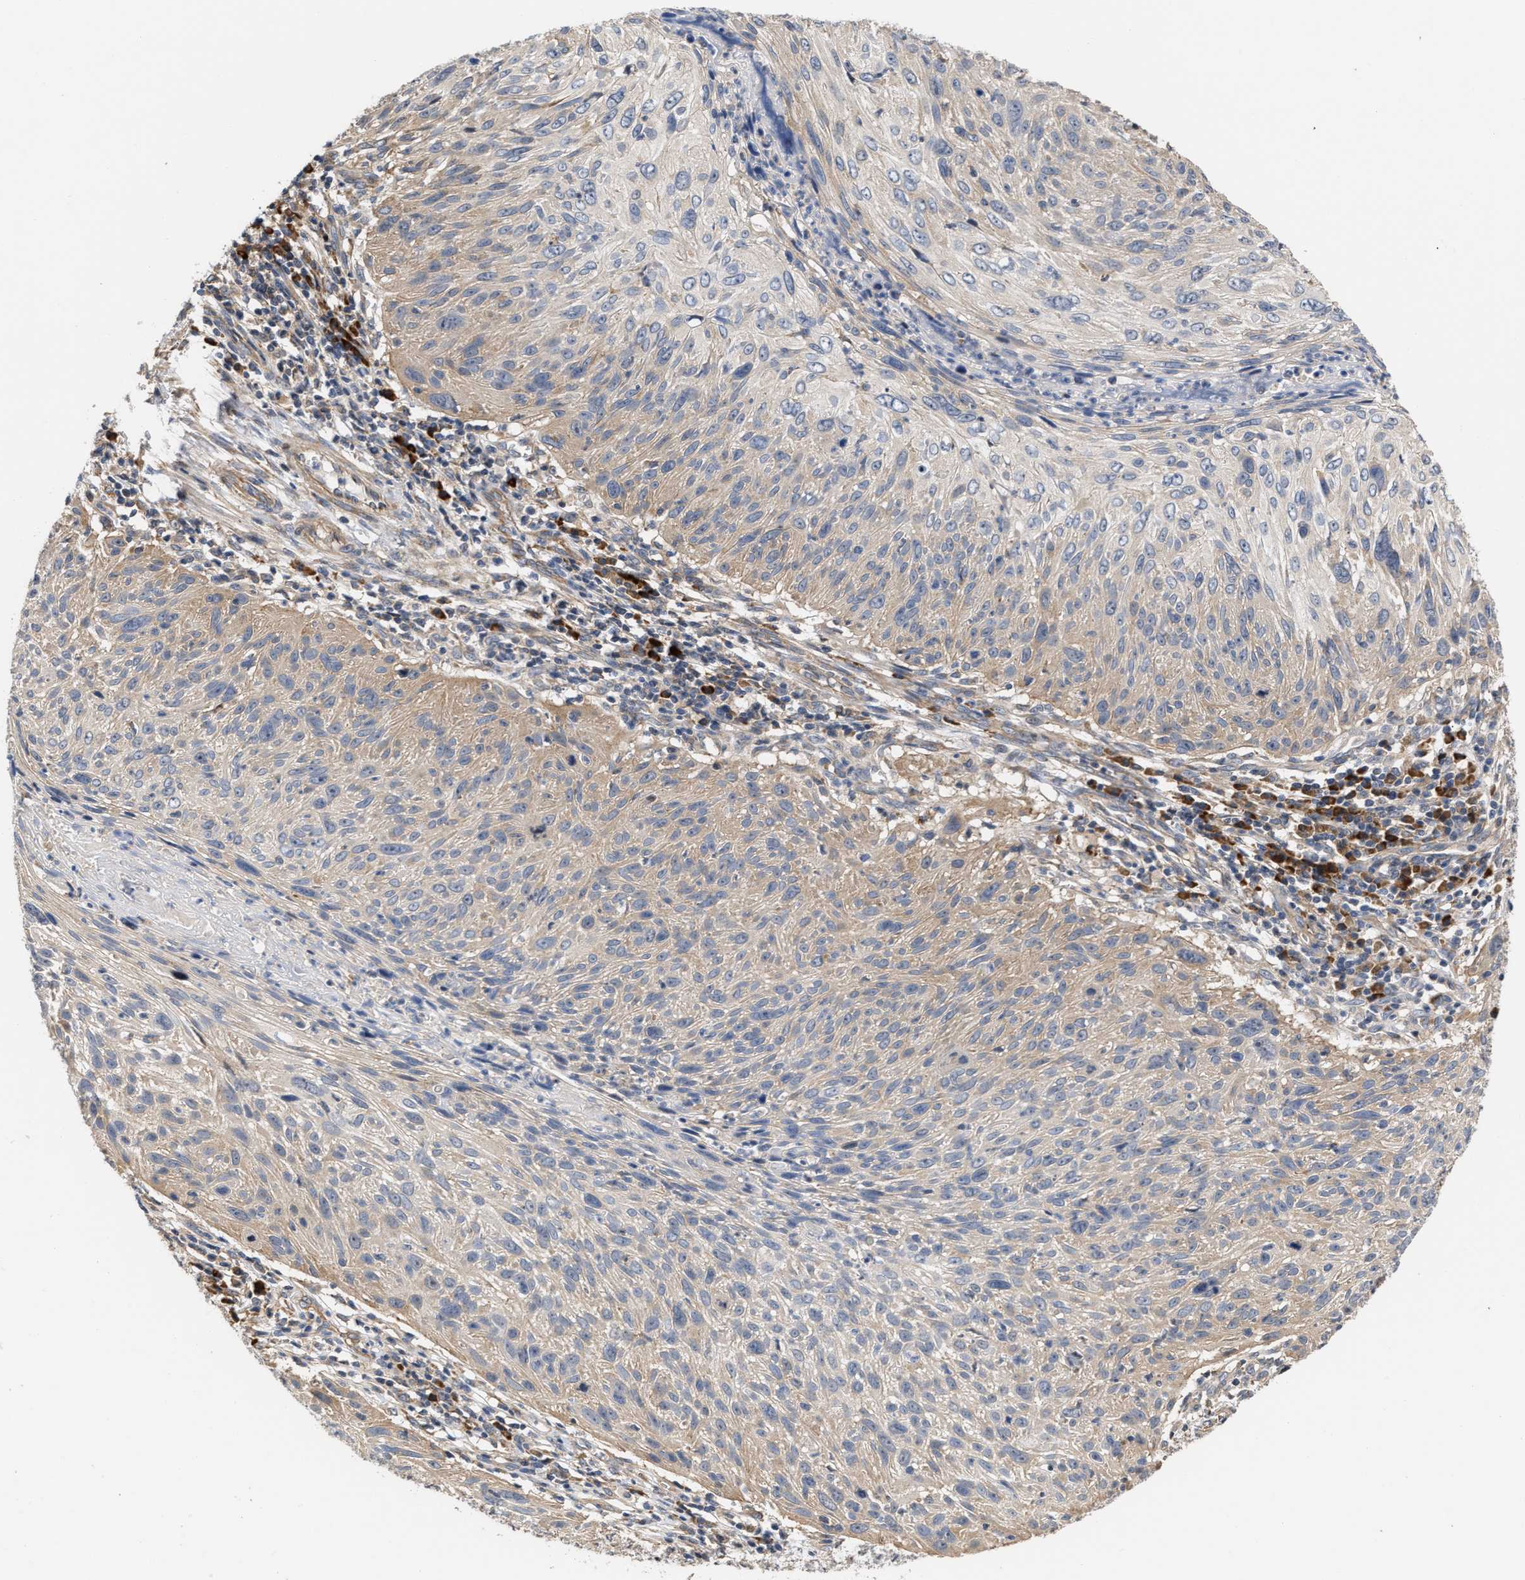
{"staining": {"intensity": "weak", "quantity": "25%-75%", "location": "cytoplasmic/membranous"}, "tissue": "cervical cancer", "cell_type": "Tumor cells", "image_type": "cancer", "snomed": [{"axis": "morphology", "description": "Squamous cell carcinoma, NOS"}, {"axis": "topography", "description": "Cervix"}], "caption": "Cervical cancer (squamous cell carcinoma) stained for a protein (brown) reveals weak cytoplasmic/membranous positive staining in approximately 25%-75% of tumor cells.", "gene": "CLIP2", "patient": {"sex": "female", "age": 51}}